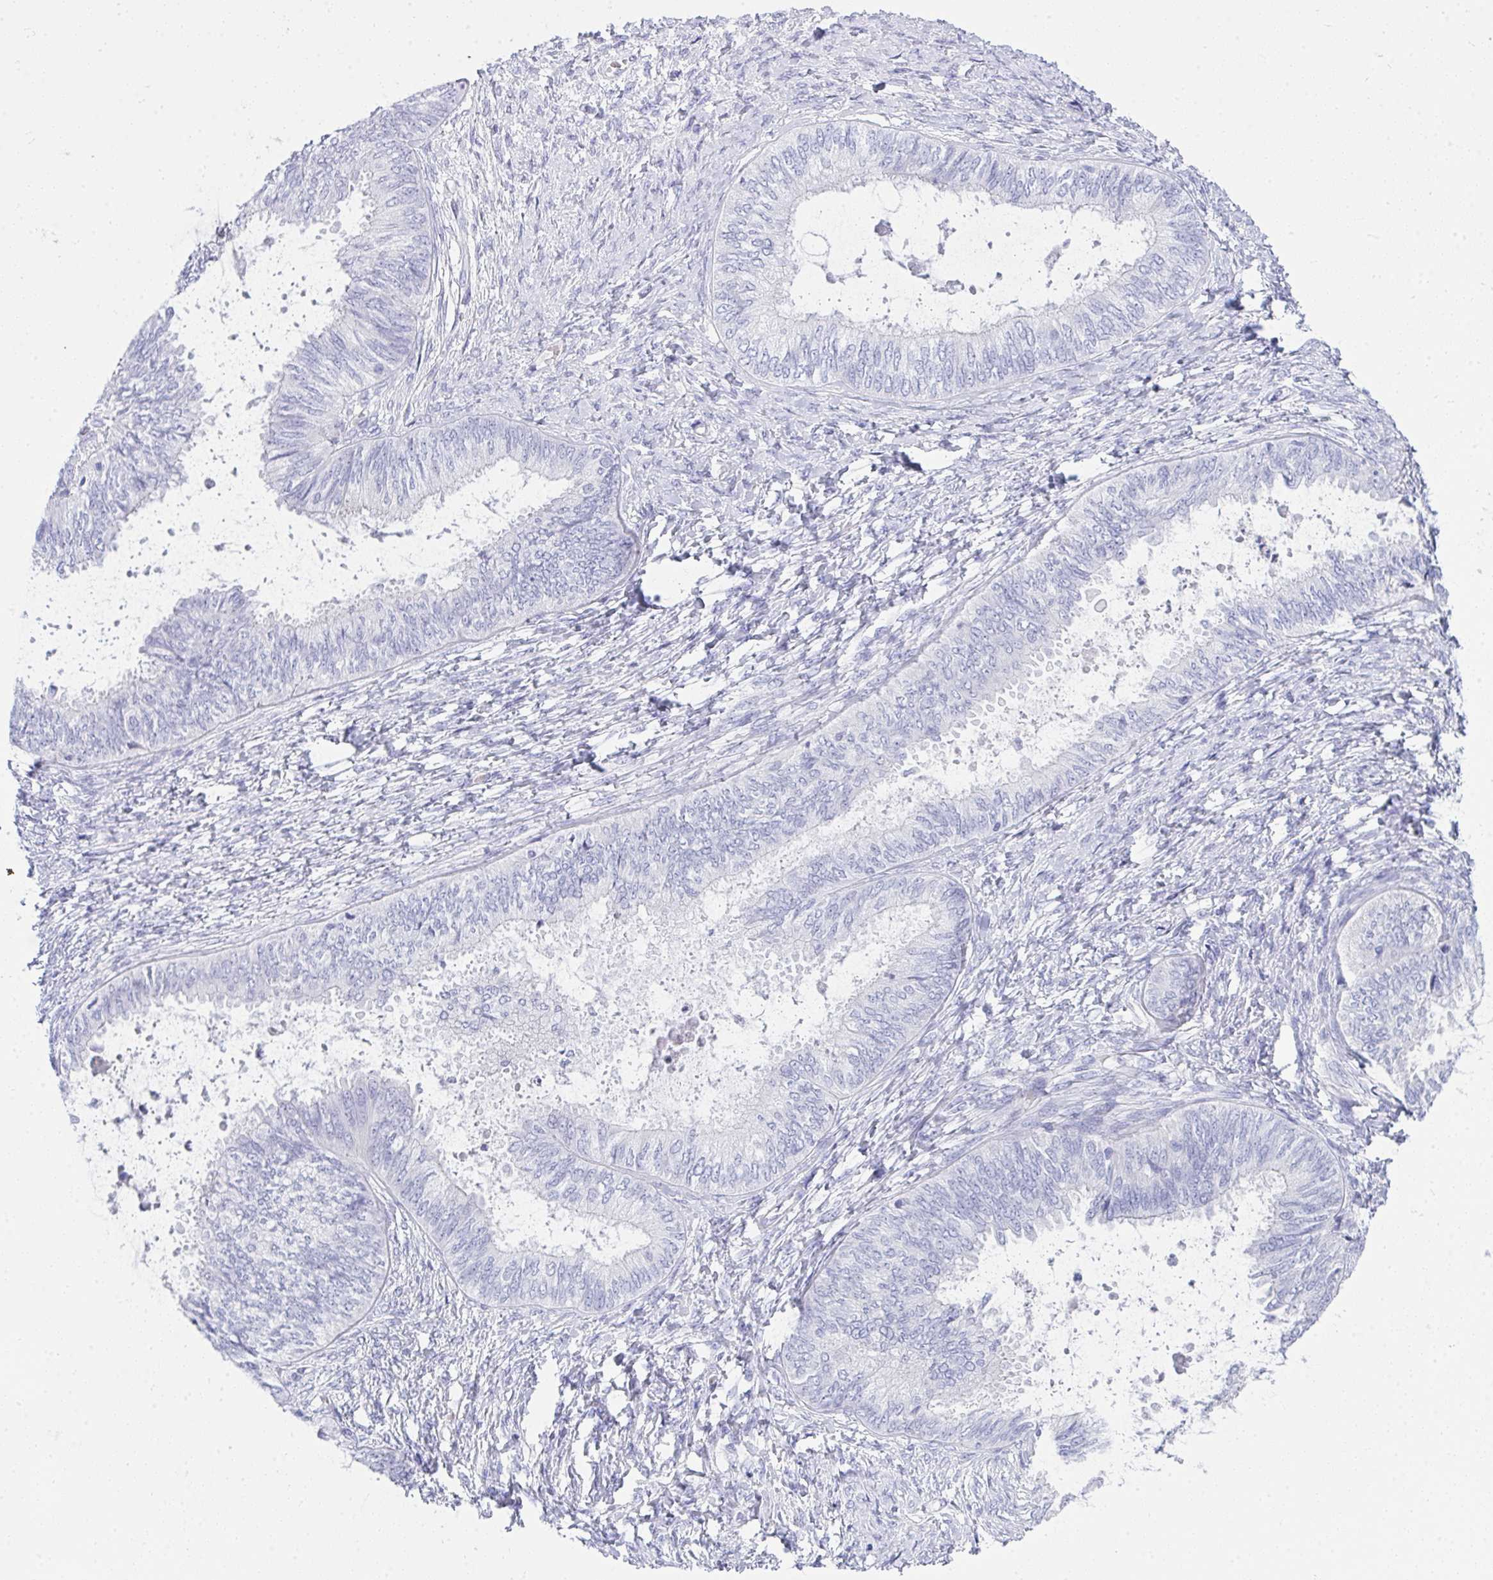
{"staining": {"intensity": "negative", "quantity": "none", "location": "none"}, "tissue": "ovarian cancer", "cell_type": "Tumor cells", "image_type": "cancer", "snomed": [{"axis": "morphology", "description": "Carcinoma, endometroid"}, {"axis": "topography", "description": "Ovary"}], "caption": "Tumor cells are negative for protein expression in human ovarian endometroid carcinoma.", "gene": "LRRC36", "patient": {"sex": "female", "age": 70}}